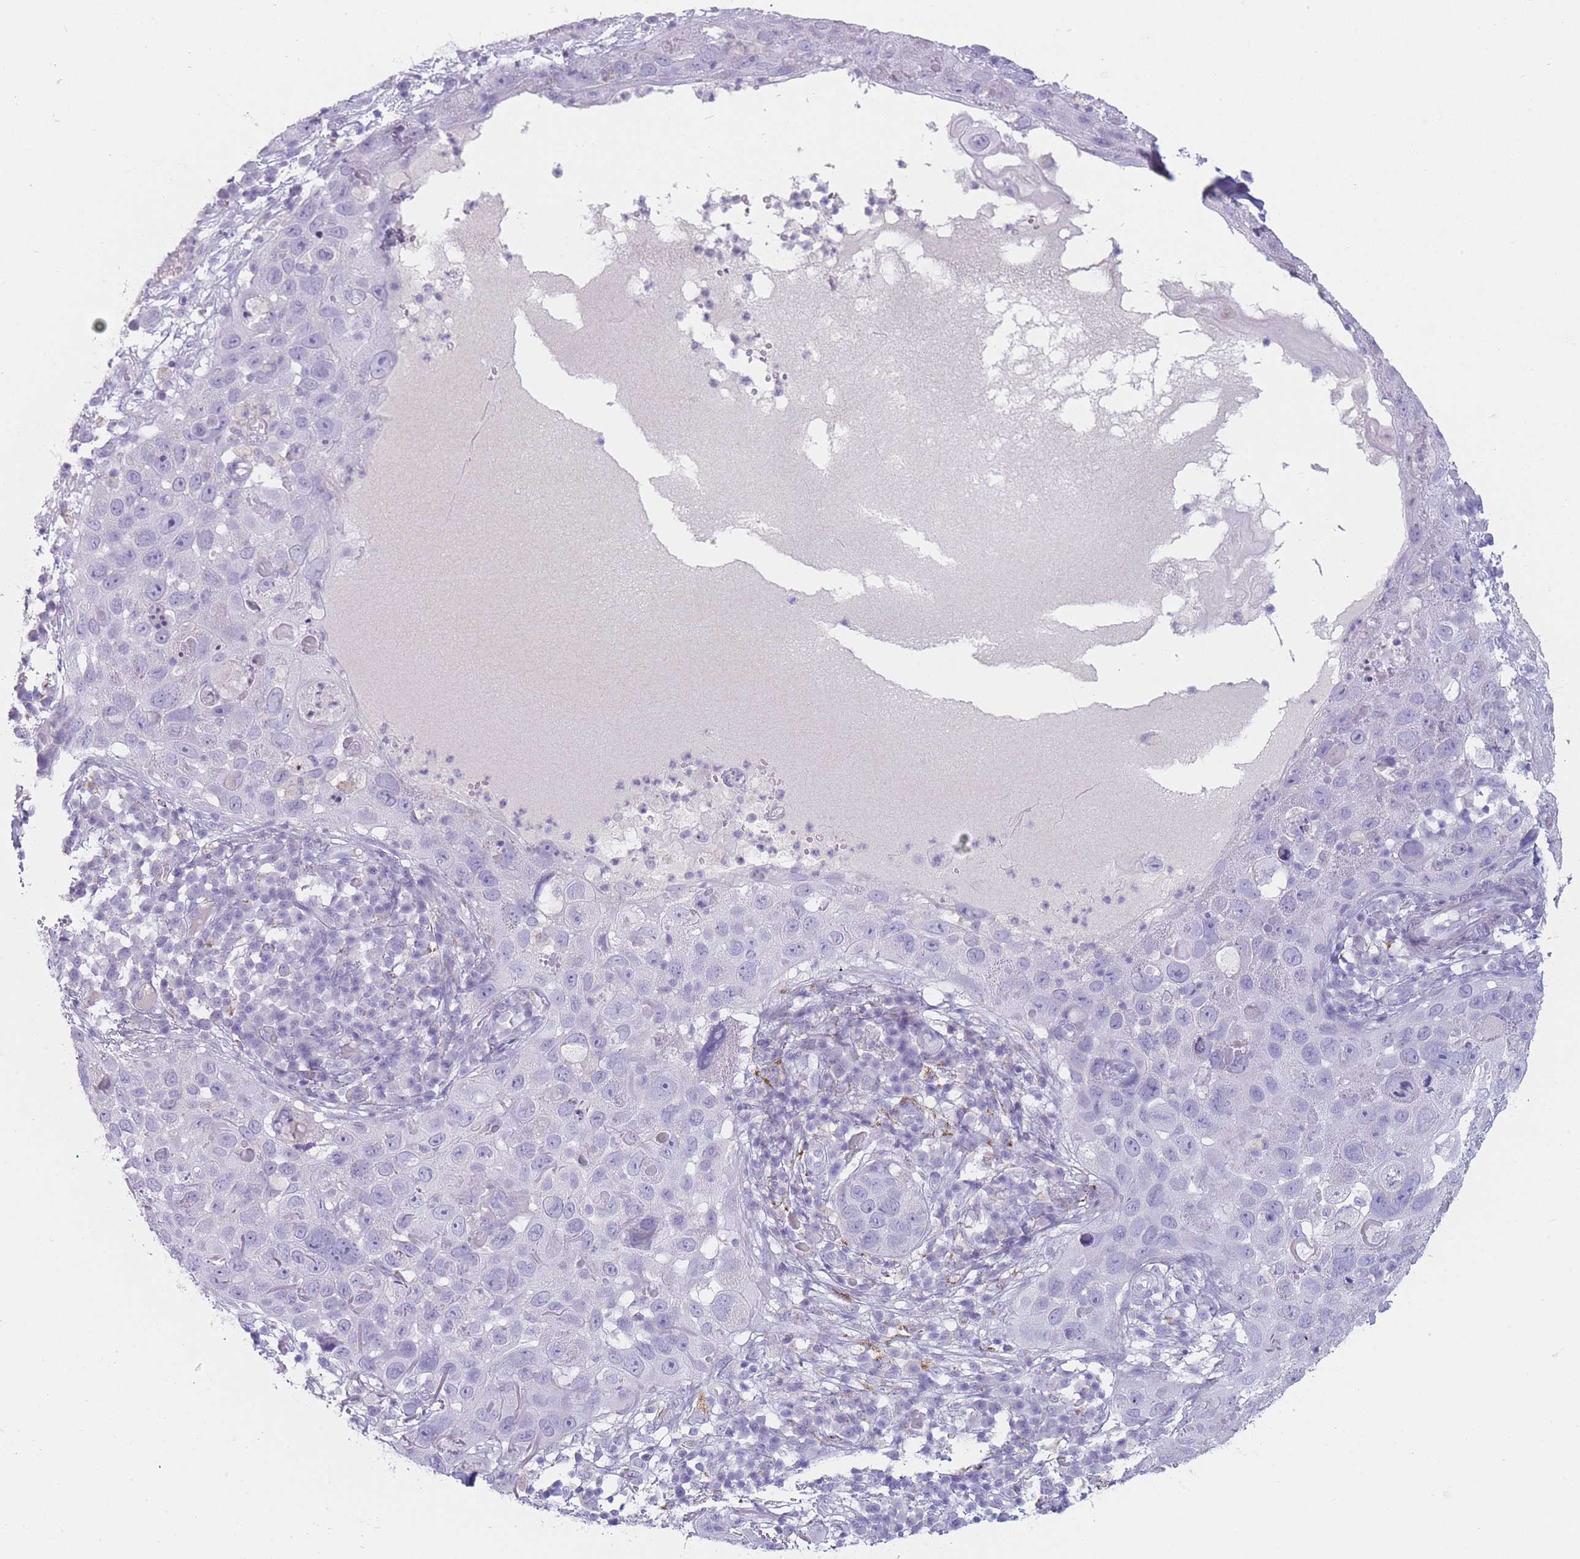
{"staining": {"intensity": "negative", "quantity": "none", "location": "none"}, "tissue": "skin cancer", "cell_type": "Tumor cells", "image_type": "cancer", "snomed": [{"axis": "morphology", "description": "Squamous cell carcinoma in situ, NOS"}, {"axis": "morphology", "description": "Squamous cell carcinoma, NOS"}, {"axis": "topography", "description": "Skin"}], "caption": "Immunohistochemistry photomicrograph of skin cancer stained for a protein (brown), which exhibits no positivity in tumor cells.", "gene": "GPR12", "patient": {"sex": "male", "age": 93}}